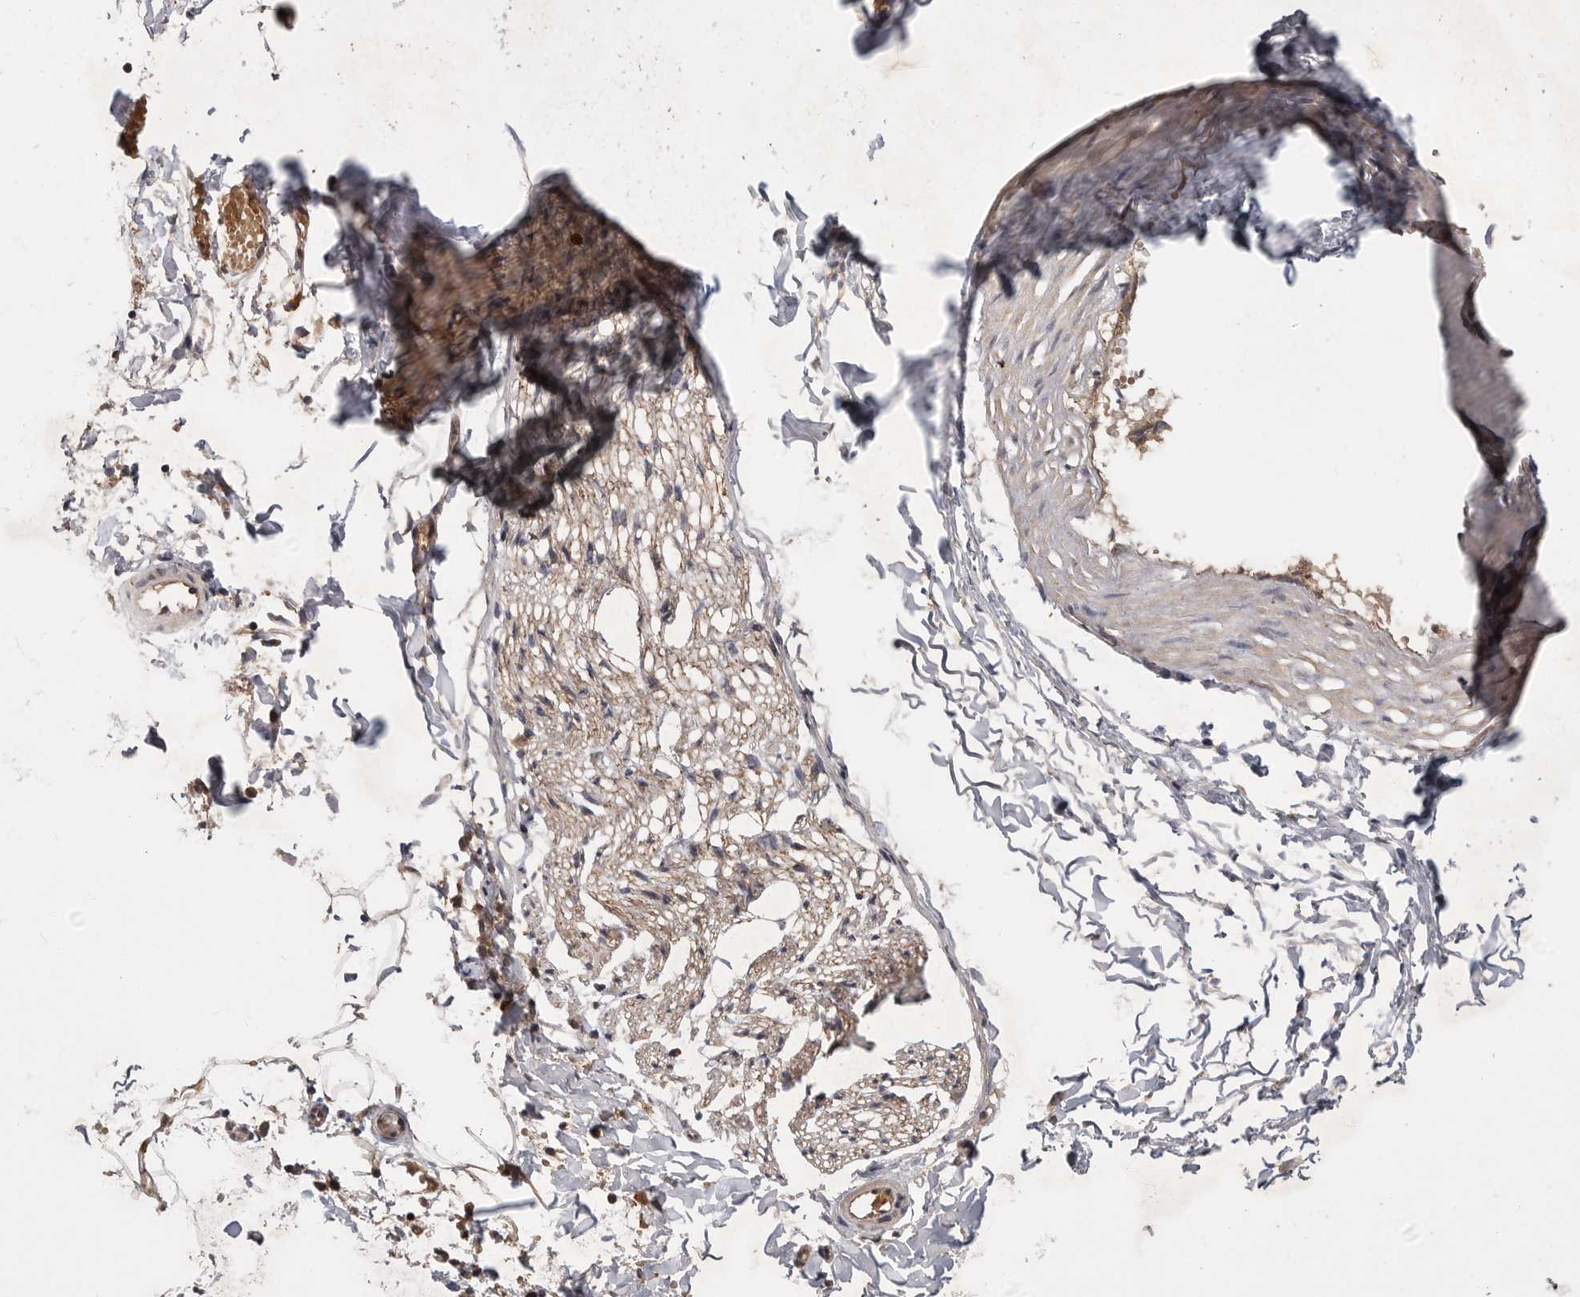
{"staining": {"intensity": "moderate", "quantity": ">75%", "location": "cytoplasmic/membranous,nuclear"}, "tissue": "adipose tissue", "cell_type": "Adipocytes", "image_type": "normal", "snomed": [{"axis": "morphology", "description": "Normal tissue, NOS"}, {"axis": "morphology", "description": "Adenocarcinoma, NOS"}, {"axis": "topography", "description": "Smooth muscle"}, {"axis": "topography", "description": "Colon"}], "caption": "Adipose tissue stained for a protein shows moderate cytoplasmic/membranous,nuclear positivity in adipocytes. The staining is performed using DAB brown chromogen to label protein expression. The nuclei are counter-stained blue using hematoxylin.", "gene": "VN1R4", "patient": {"sex": "male", "age": 14}}